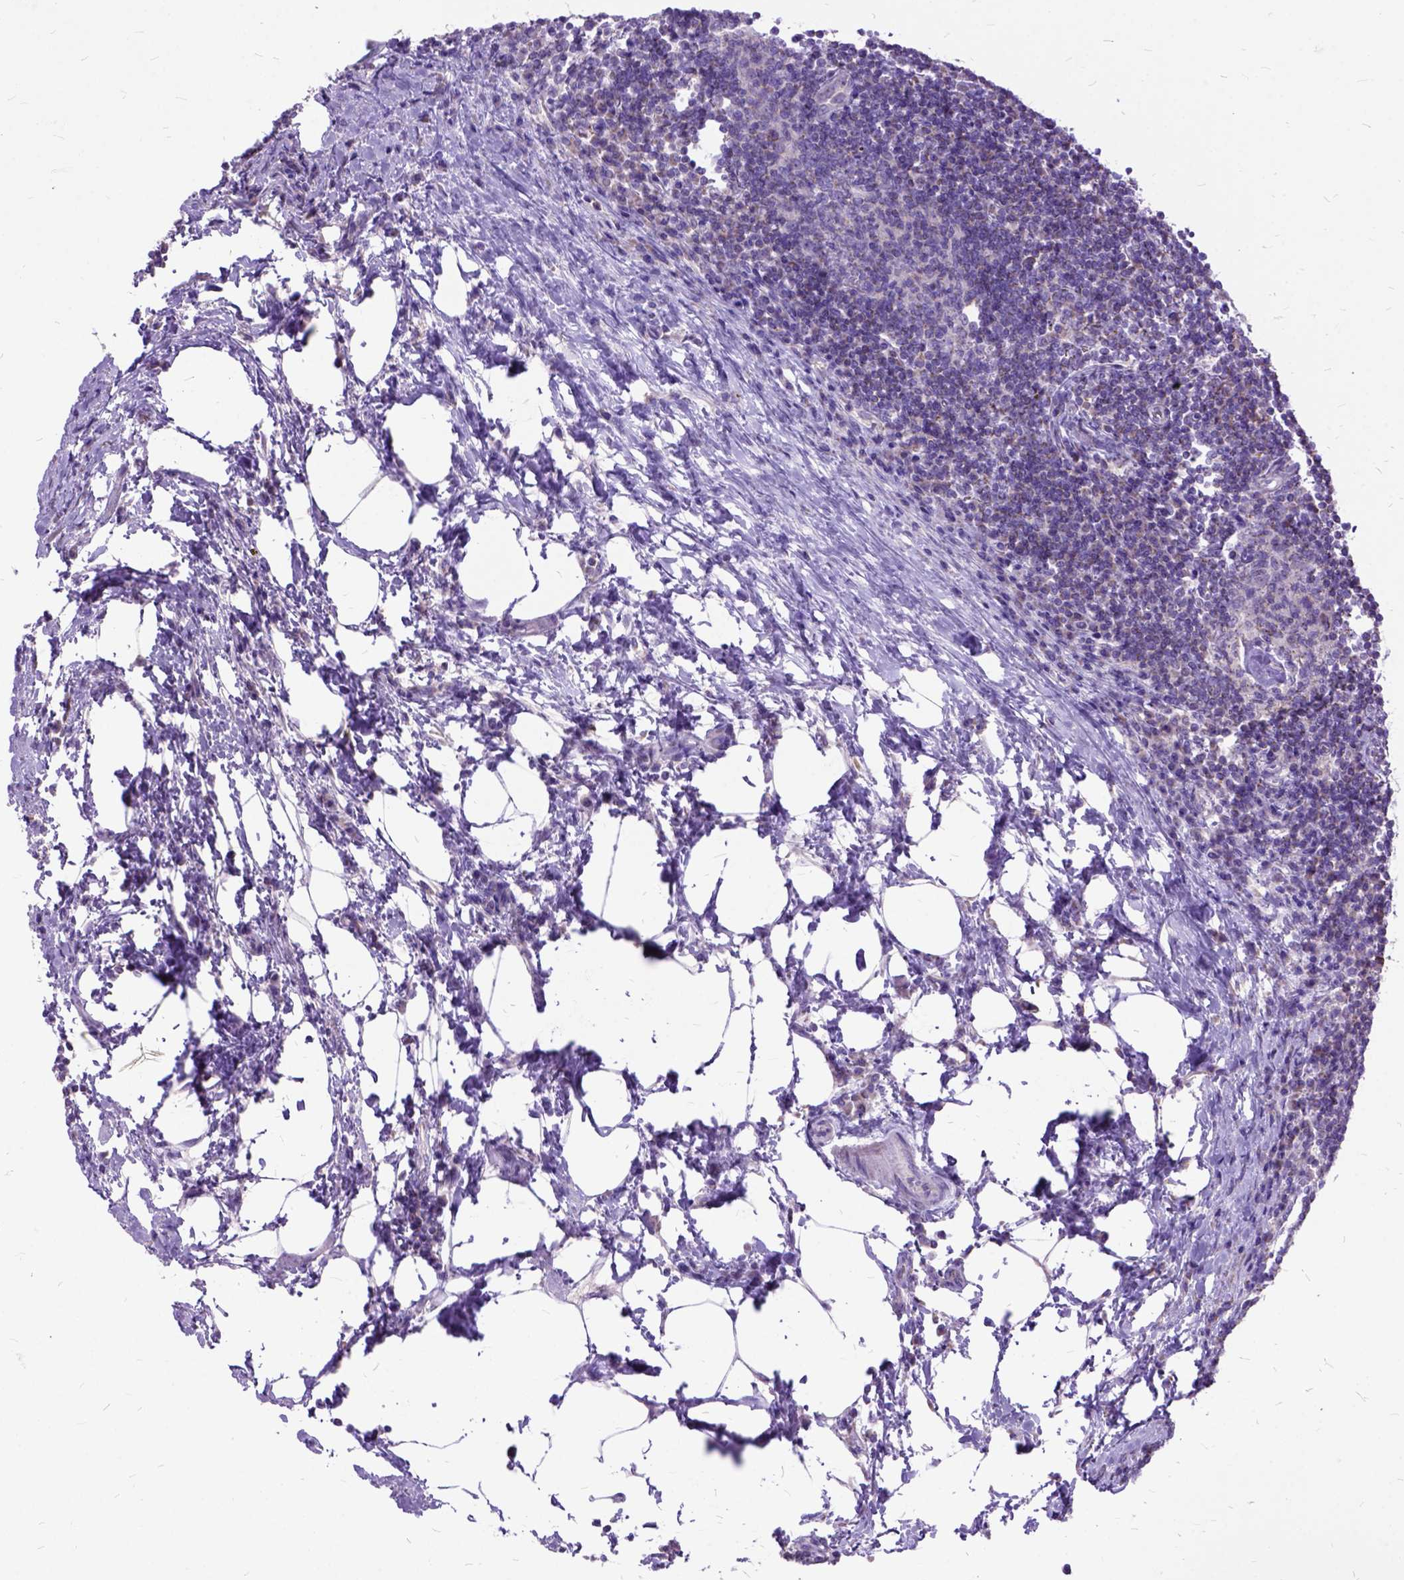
{"staining": {"intensity": "negative", "quantity": "none", "location": "none"}, "tissue": "lymph node", "cell_type": "Germinal center cells", "image_type": "normal", "snomed": [{"axis": "morphology", "description": "Normal tissue, NOS"}, {"axis": "topography", "description": "Lymph node"}], "caption": "Micrograph shows no protein expression in germinal center cells of benign lymph node. (DAB IHC visualized using brightfield microscopy, high magnification).", "gene": "CTAG2", "patient": {"sex": "male", "age": 67}}